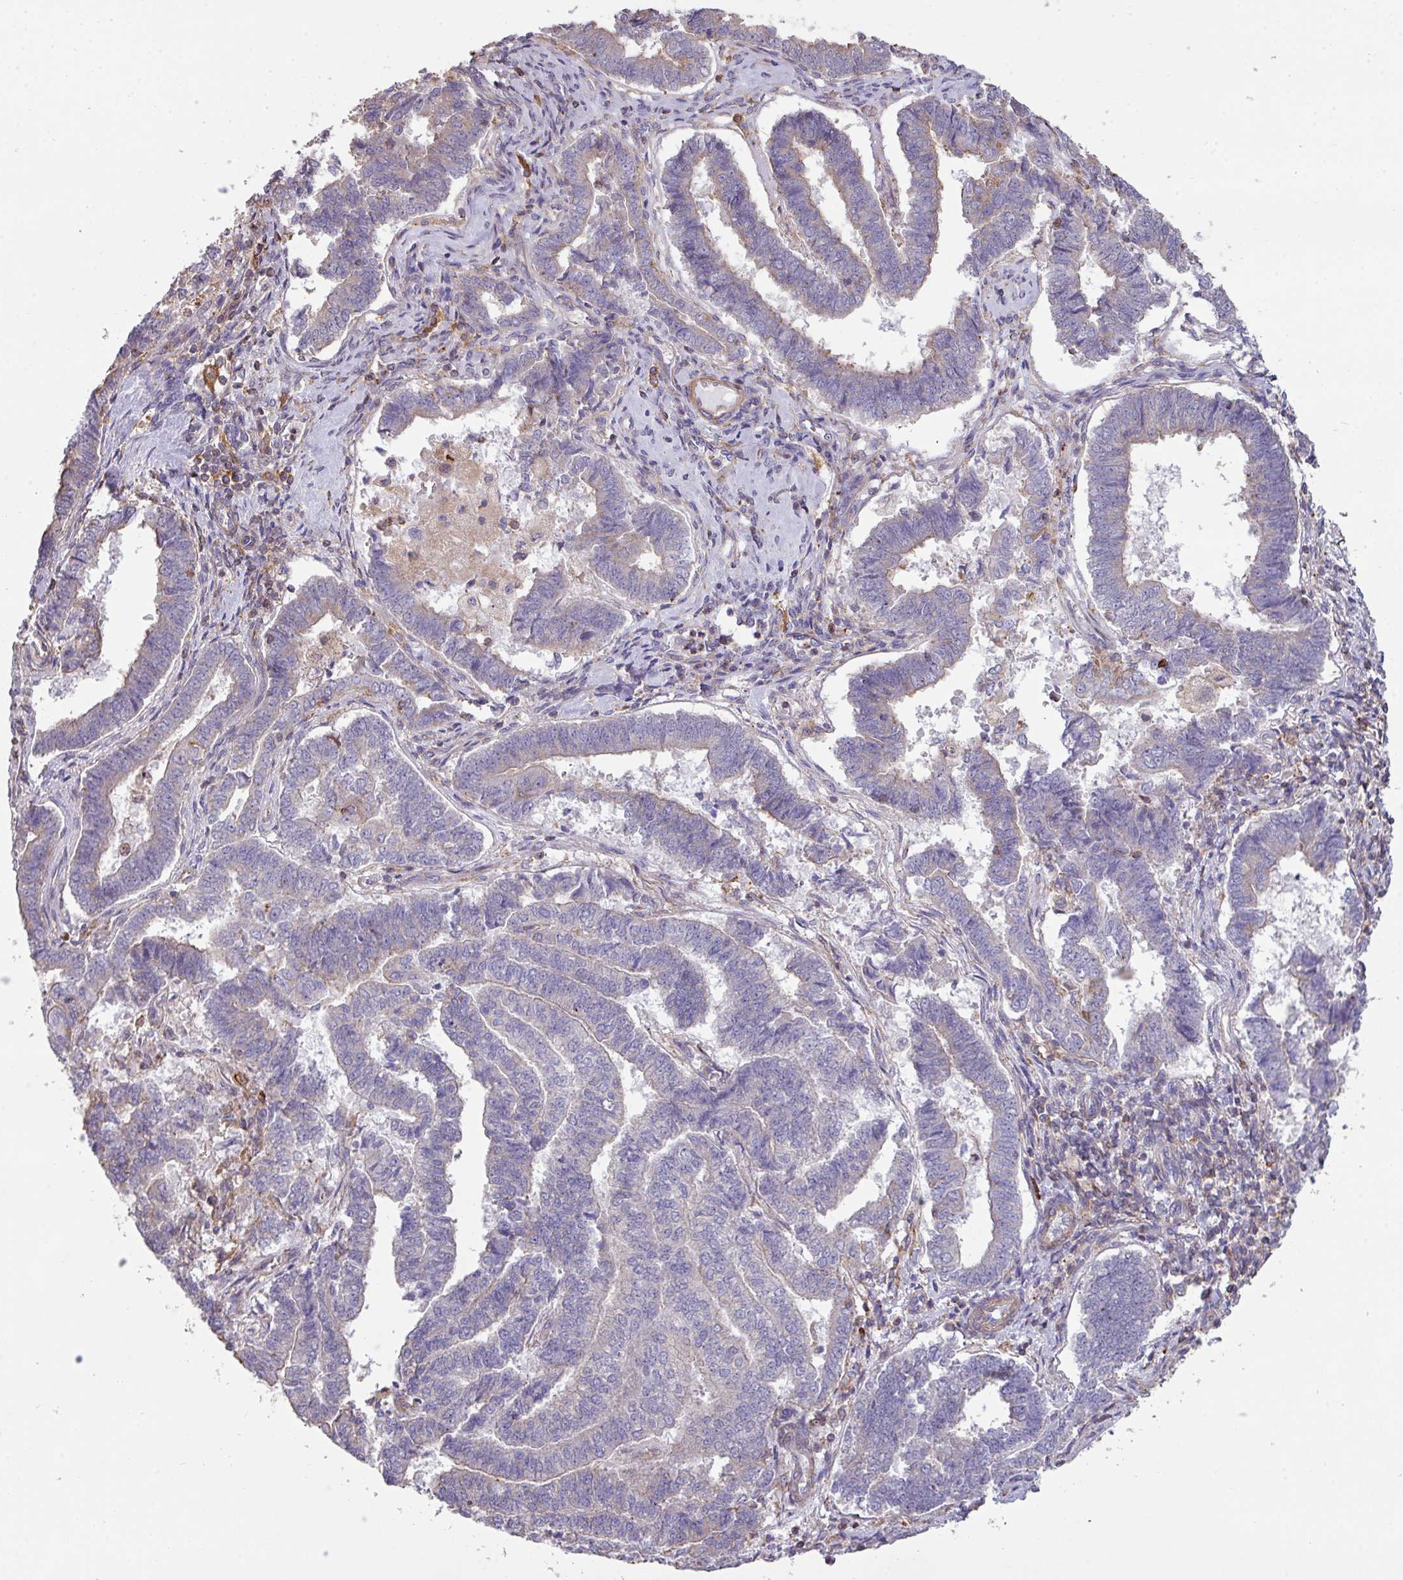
{"staining": {"intensity": "negative", "quantity": "none", "location": "none"}, "tissue": "endometrial cancer", "cell_type": "Tumor cells", "image_type": "cancer", "snomed": [{"axis": "morphology", "description": "Adenocarcinoma, NOS"}, {"axis": "topography", "description": "Endometrium"}], "caption": "IHC image of adenocarcinoma (endometrial) stained for a protein (brown), which shows no expression in tumor cells. (Stains: DAB (3,3'-diaminobenzidine) IHC with hematoxylin counter stain, Microscopy: brightfield microscopy at high magnification).", "gene": "LRRC41", "patient": {"sex": "female", "age": 72}}